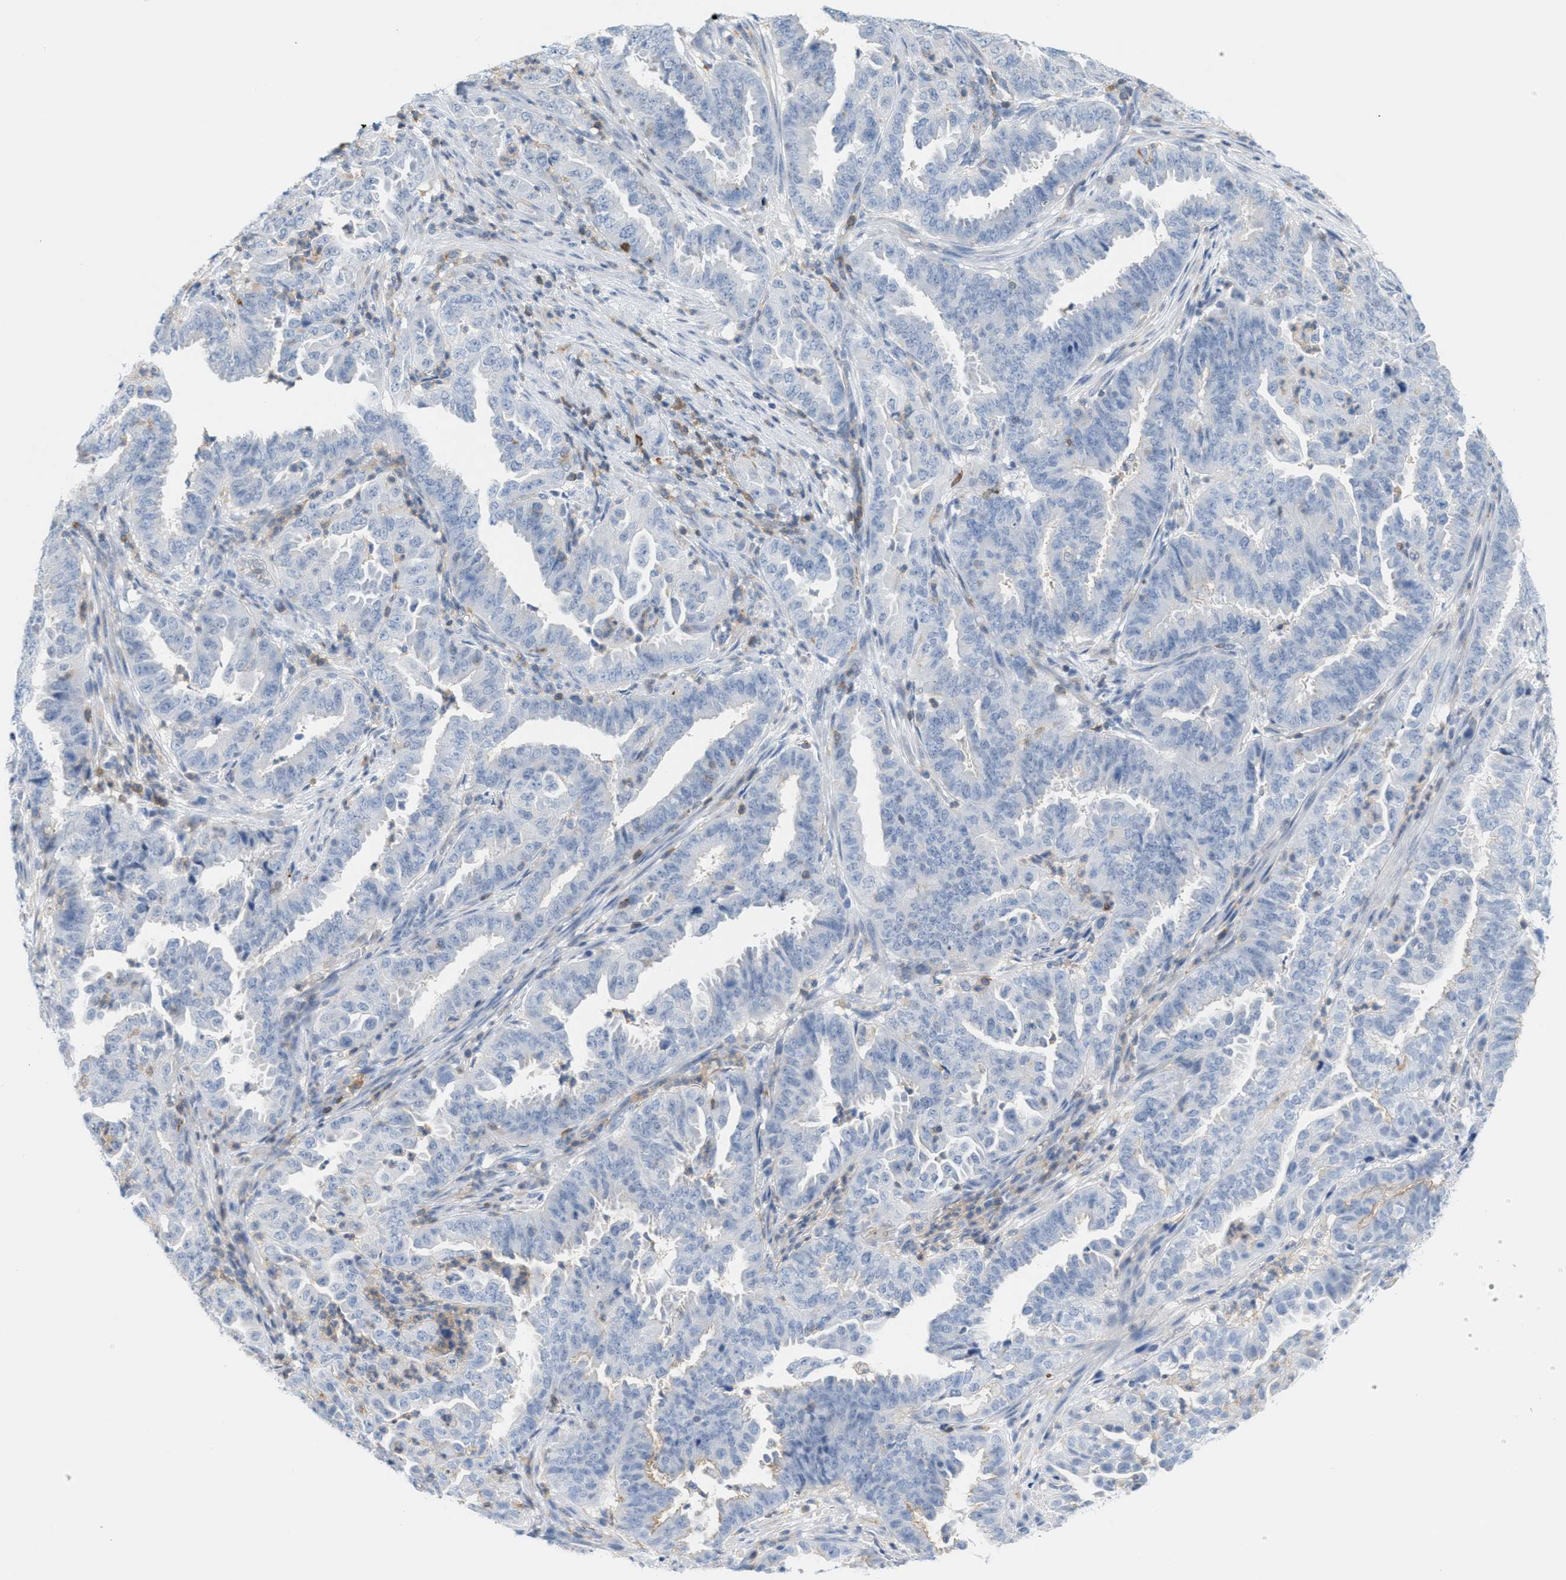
{"staining": {"intensity": "negative", "quantity": "none", "location": "none"}, "tissue": "endometrial cancer", "cell_type": "Tumor cells", "image_type": "cancer", "snomed": [{"axis": "morphology", "description": "Adenocarcinoma, NOS"}, {"axis": "topography", "description": "Endometrium"}], "caption": "Tumor cells are negative for brown protein staining in adenocarcinoma (endometrial).", "gene": "IL16", "patient": {"sex": "female", "age": 51}}